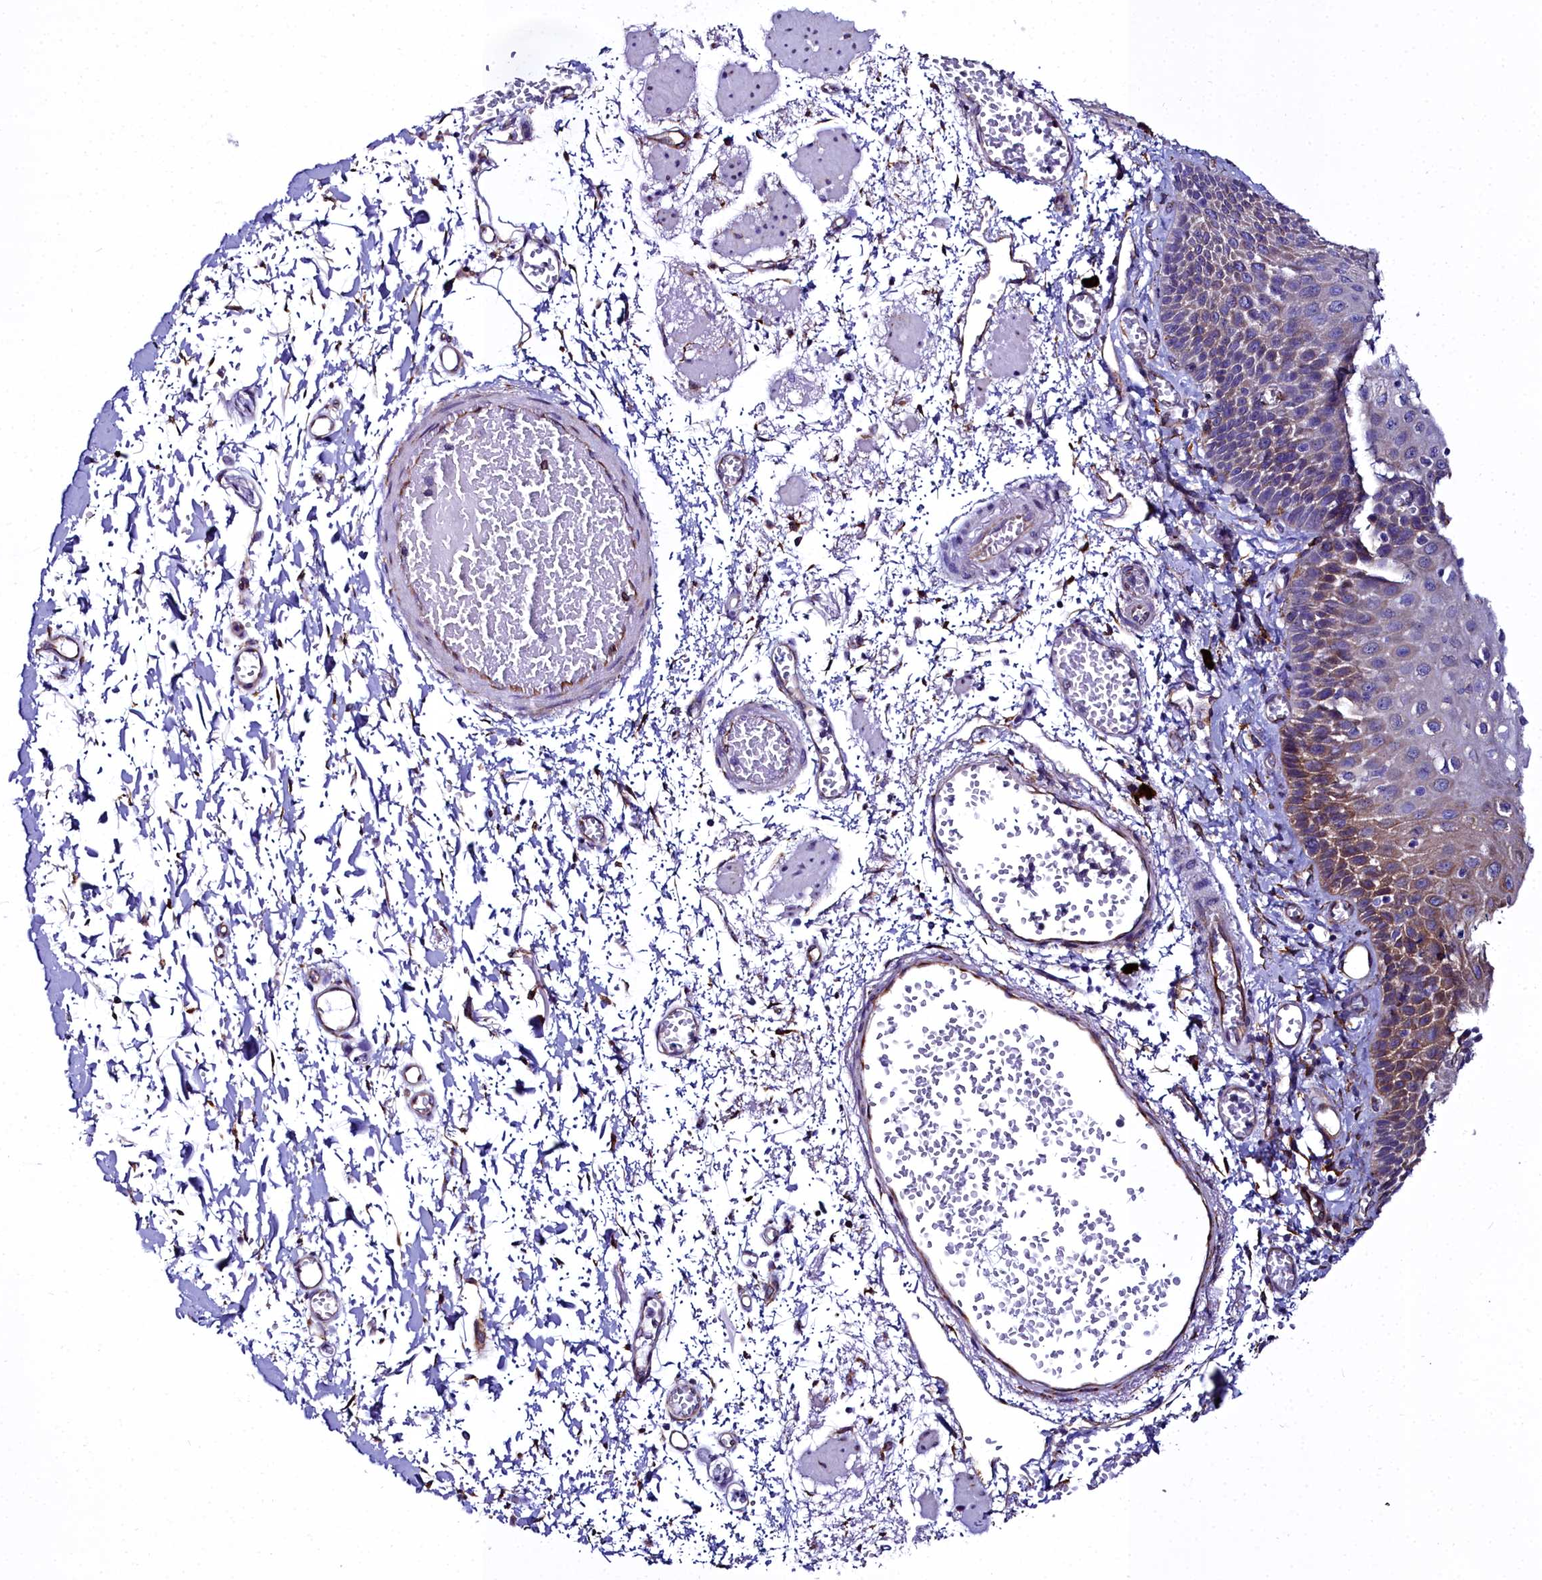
{"staining": {"intensity": "moderate", "quantity": "<25%", "location": "cytoplasmic/membranous"}, "tissue": "esophagus", "cell_type": "Squamous epithelial cells", "image_type": "normal", "snomed": [{"axis": "morphology", "description": "Normal tissue, NOS"}, {"axis": "topography", "description": "Esophagus"}], "caption": "A low amount of moderate cytoplasmic/membranous expression is seen in about <25% of squamous epithelial cells in normal esophagus. Immunohistochemistry stains the protein of interest in brown and the nuclei are stained blue.", "gene": "TXNDC5", "patient": {"sex": "male", "age": 81}}